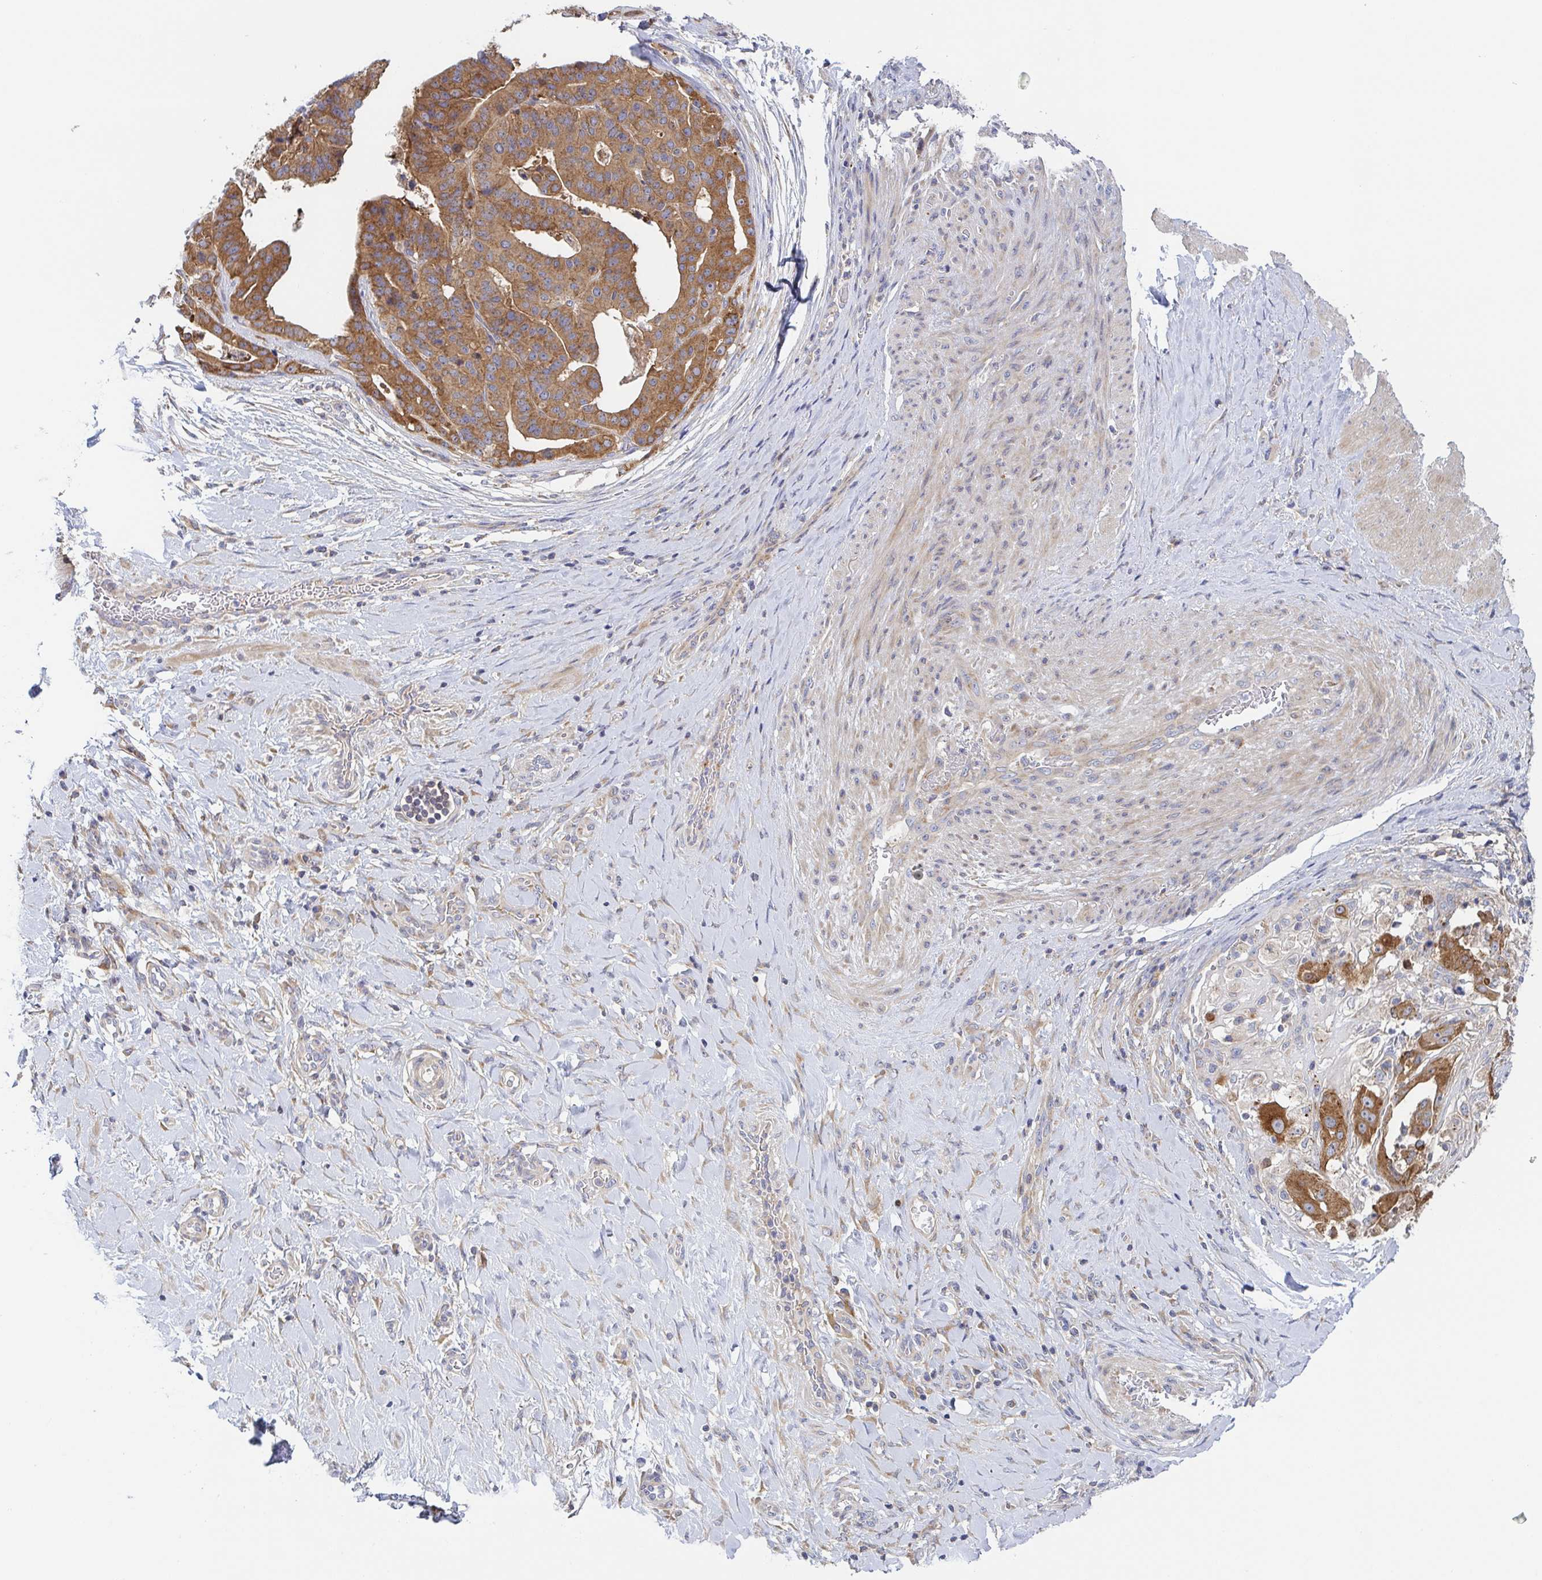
{"staining": {"intensity": "moderate", "quantity": ">75%", "location": "cytoplasmic/membranous"}, "tissue": "stomach cancer", "cell_type": "Tumor cells", "image_type": "cancer", "snomed": [{"axis": "morphology", "description": "Adenocarcinoma, NOS"}, {"axis": "topography", "description": "Stomach"}], "caption": "High-power microscopy captured an IHC image of adenocarcinoma (stomach), revealing moderate cytoplasmic/membranous expression in approximately >75% of tumor cells. (Stains: DAB (3,3'-diaminobenzidine) in brown, nuclei in blue, Microscopy: brightfield microscopy at high magnification).", "gene": "TUFT1", "patient": {"sex": "male", "age": 48}}